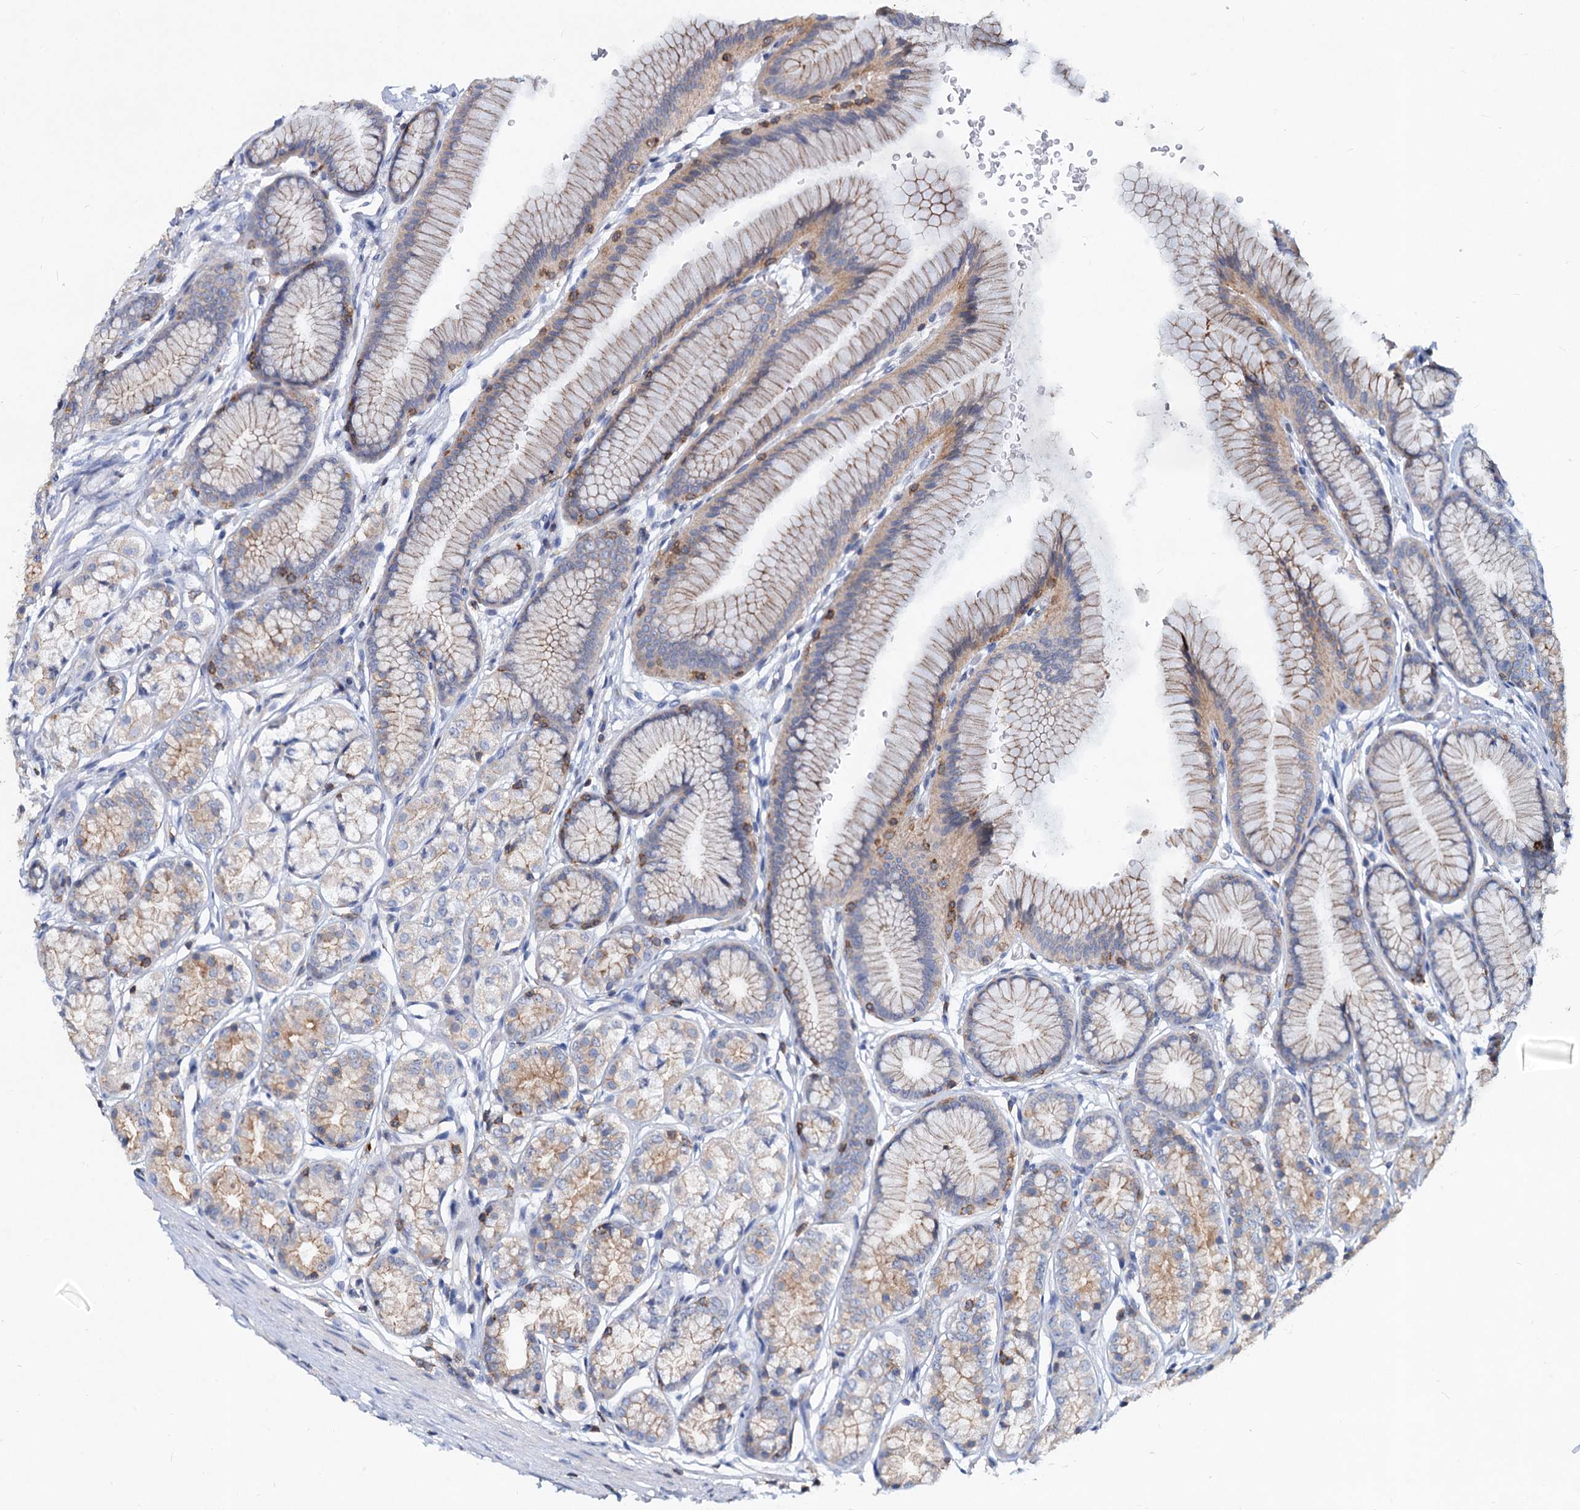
{"staining": {"intensity": "moderate", "quantity": "25%-75%", "location": "cytoplasmic/membranous"}, "tissue": "stomach", "cell_type": "Glandular cells", "image_type": "normal", "snomed": [{"axis": "morphology", "description": "Normal tissue, NOS"}, {"axis": "morphology", "description": "Adenocarcinoma, NOS"}, {"axis": "morphology", "description": "Adenocarcinoma, High grade"}, {"axis": "topography", "description": "Stomach, upper"}, {"axis": "topography", "description": "Stomach"}], "caption": "Immunohistochemistry (IHC) image of normal human stomach stained for a protein (brown), which shows medium levels of moderate cytoplasmic/membranous staining in about 25%-75% of glandular cells.", "gene": "LRCH4", "patient": {"sex": "female", "age": 65}}